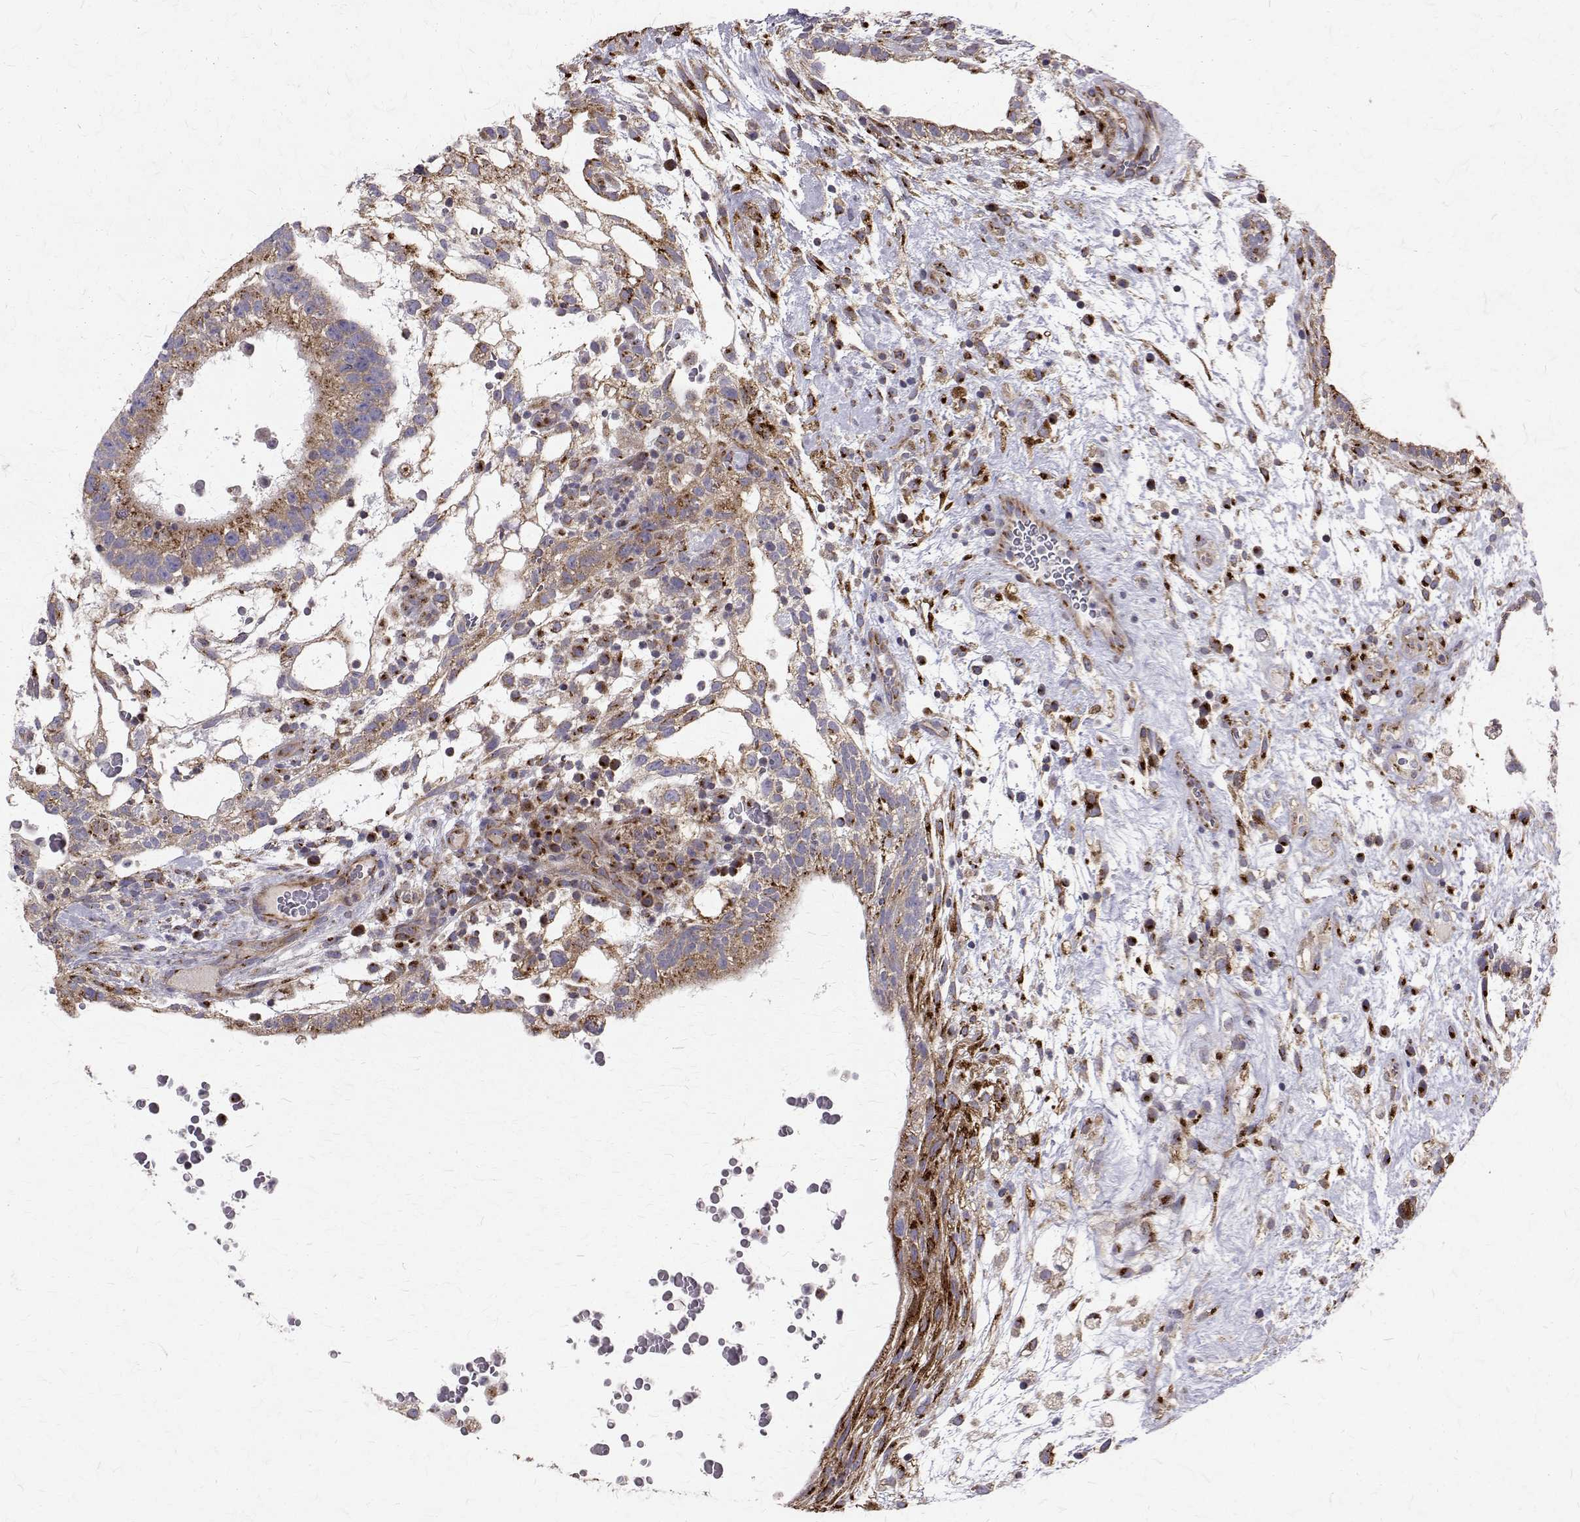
{"staining": {"intensity": "moderate", "quantity": "25%-75%", "location": "cytoplasmic/membranous"}, "tissue": "testis cancer", "cell_type": "Tumor cells", "image_type": "cancer", "snomed": [{"axis": "morphology", "description": "Normal tissue, NOS"}, {"axis": "morphology", "description": "Carcinoma, Embryonal, NOS"}, {"axis": "topography", "description": "Testis"}], "caption": "Protein expression analysis of testis embryonal carcinoma exhibits moderate cytoplasmic/membranous staining in approximately 25%-75% of tumor cells.", "gene": "ARFGAP1", "patient": {"sex": "male", "age": 32}}